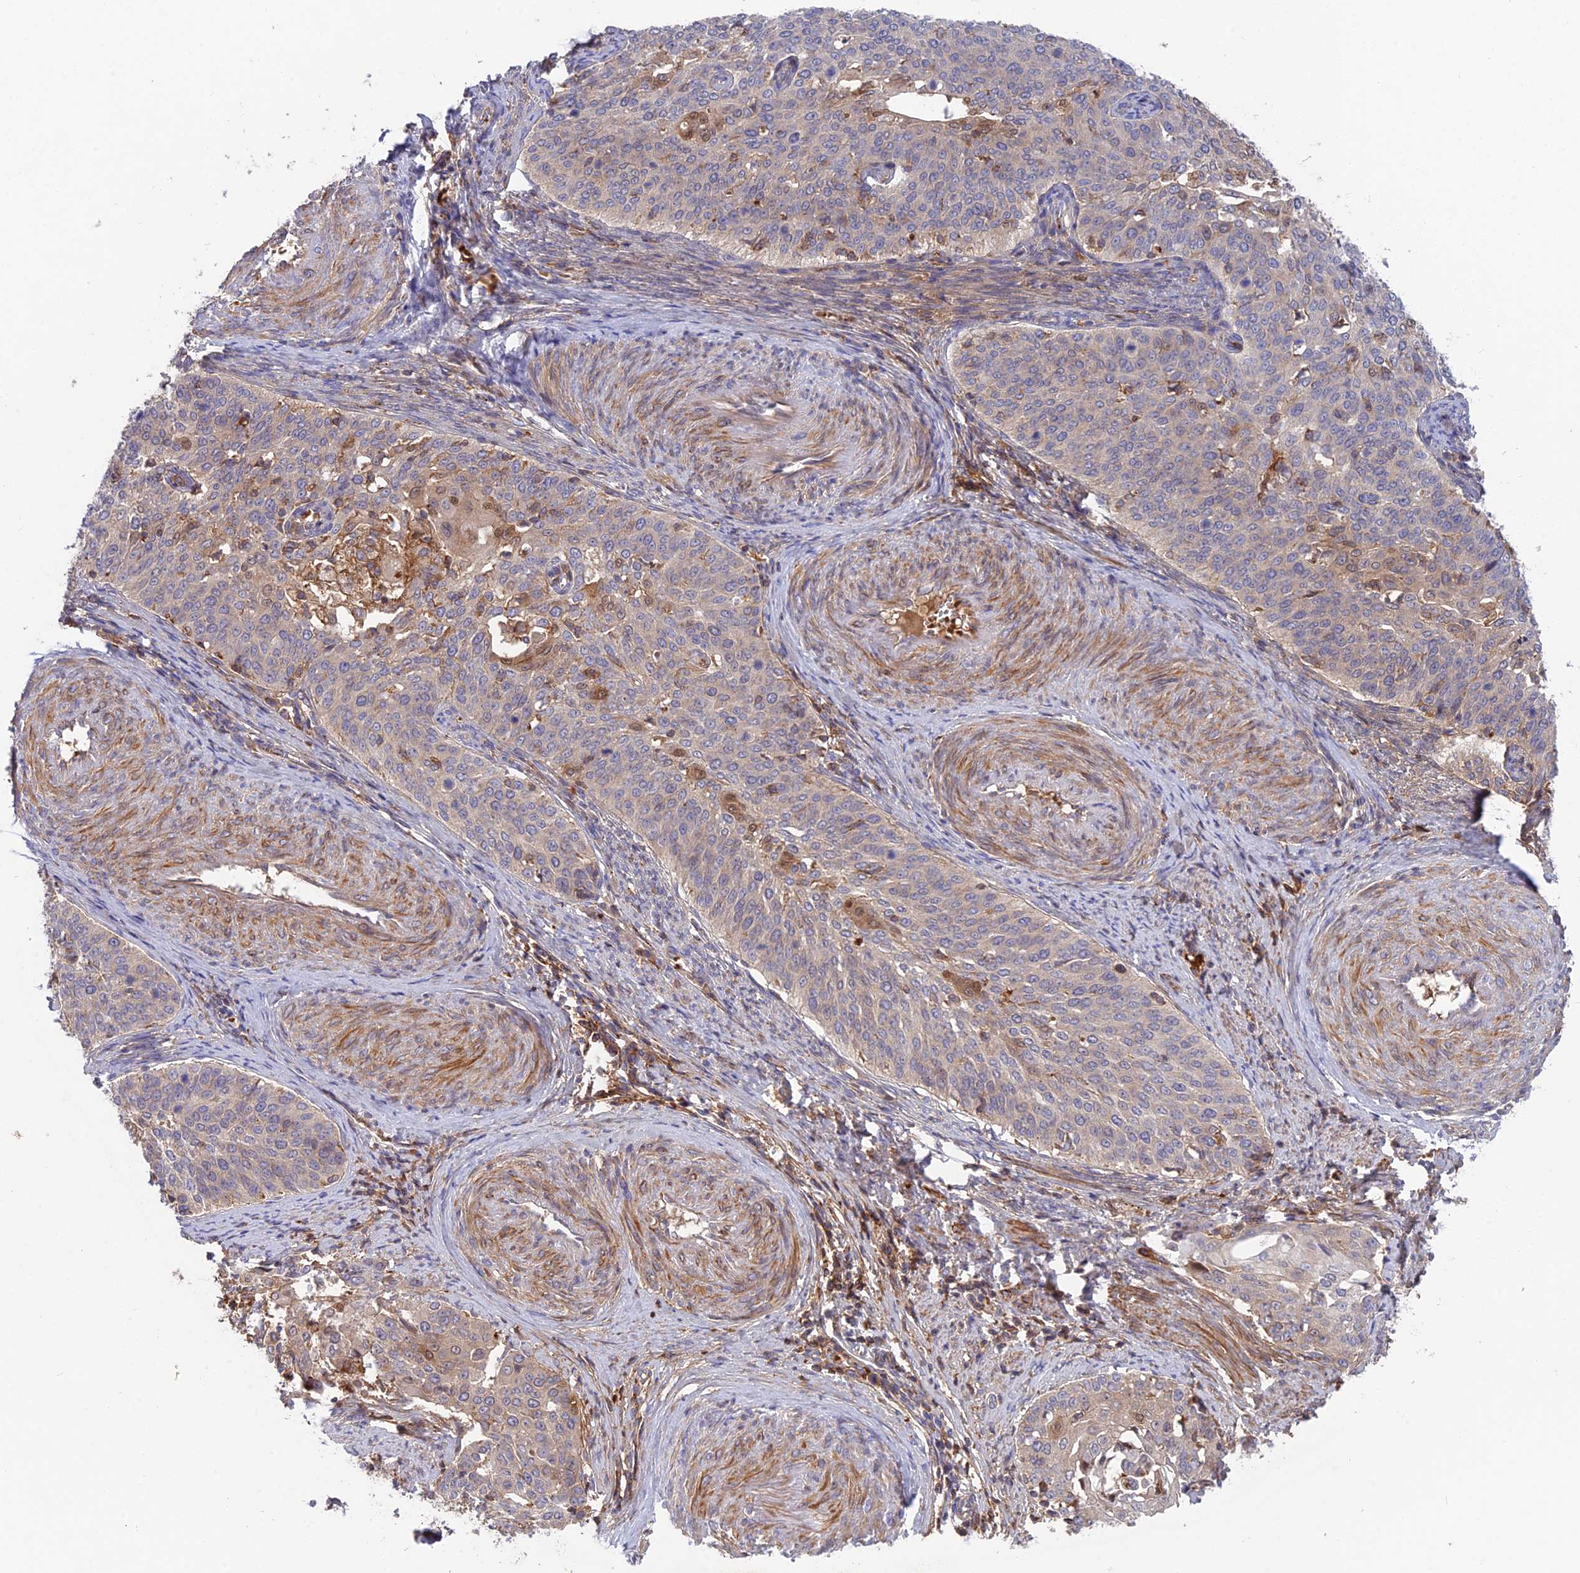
{"staining": {"intensity": "weak", "quantity": "<25%", "location": "cytoplasmic/membranous"}, "tissue": "cervical cancer", "cell_type": "Tumor cells", "image_type": "cancer", "snomed": [{"axis": "morphology", "description": "Squamous cell carcinoma, NOS"}, {"axis": "topography", "description": "Cervix"}], "caption": "An immunohistochemistry (IHC) photomicrograph of cervical cancer is shown. There is no staining in tumor cells of cervical cancer.", "gene": "CPNE7", "patient": {"sex": "female", "age": 44}}